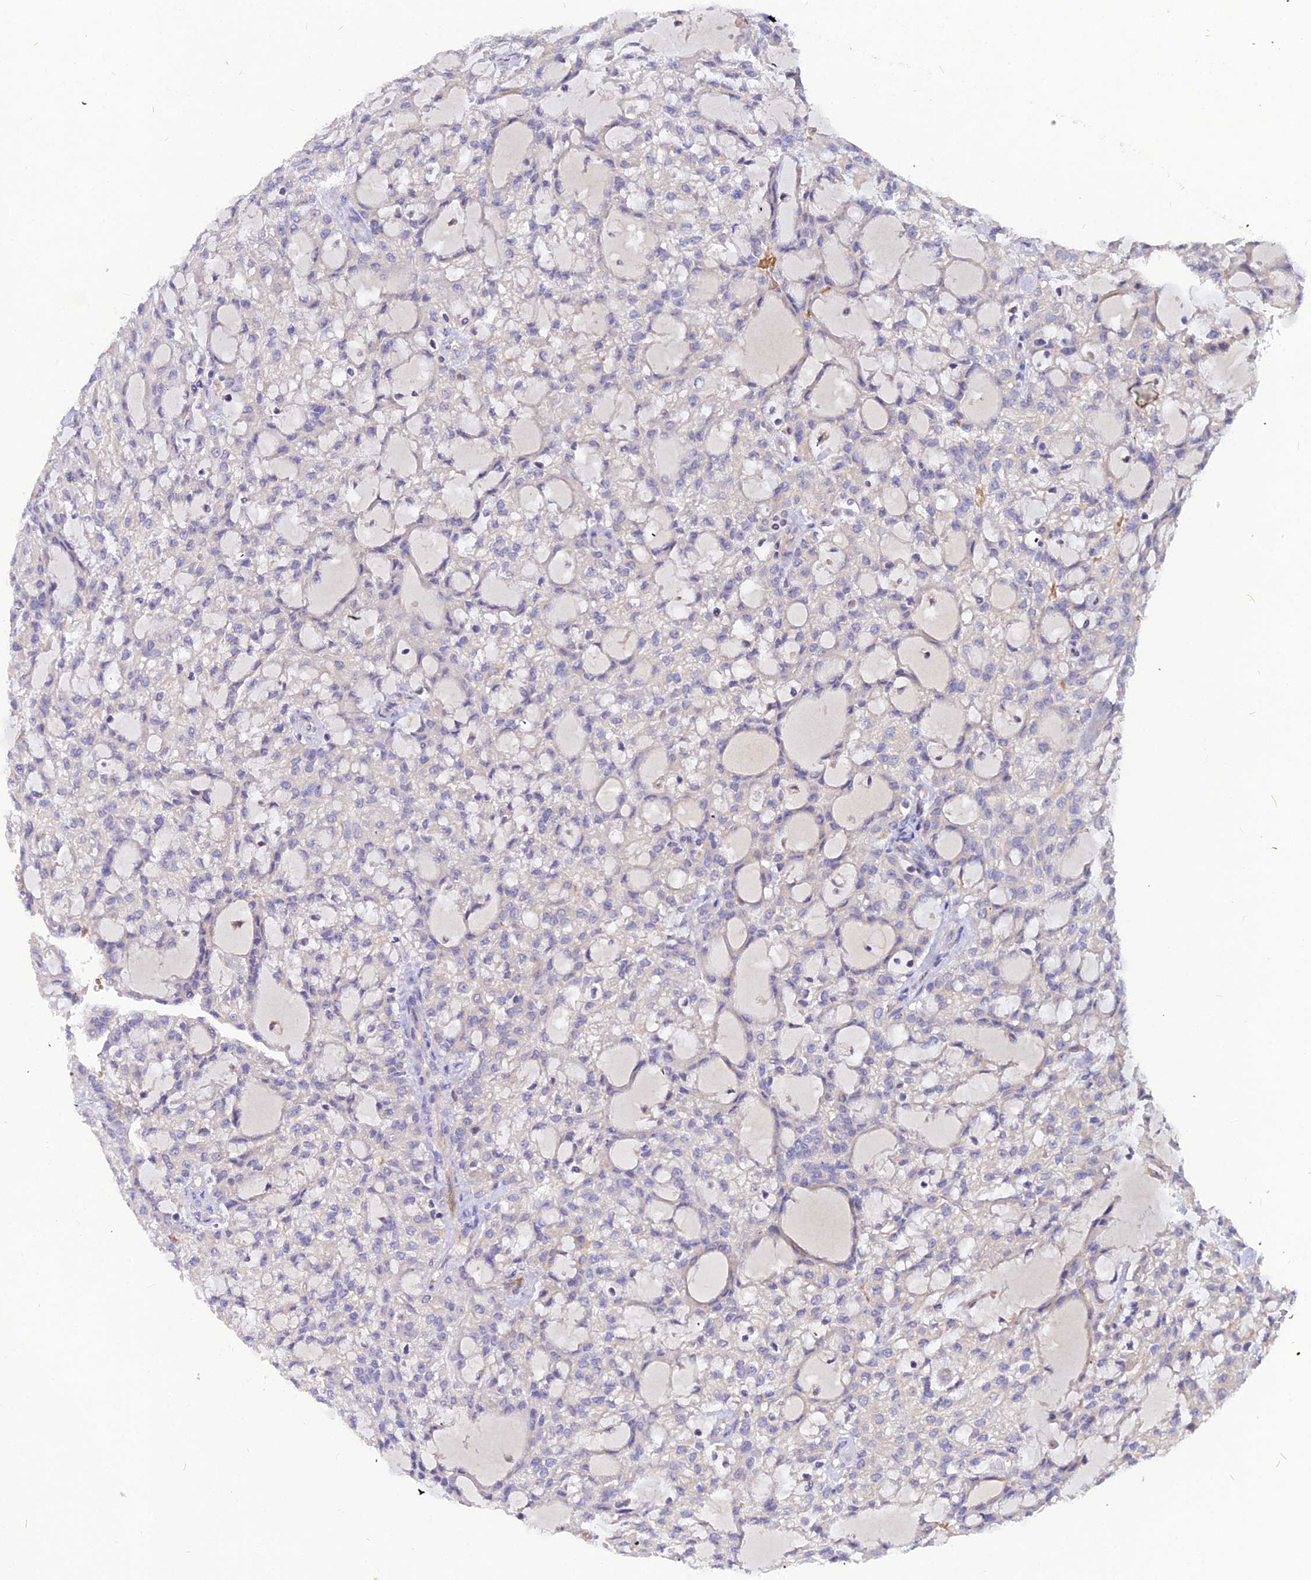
{"staining": {"intensity": "negative", "quantity": "none", "location": "none"}, "tissue": "renal cancer", "cell_type": "Tumor cells", "image_type": "cancer", "snomed": [{"axis": "morphology", "description": "Adenocarcinoma, NOS"}, {"axis": "topography", "description": "Kidney"}], "caption": "This is an immunohistochemistry (IHC) photomicrograph of human renal cancer. There is no positivity in tumor cells.", "gene": "DMRTA1", "patient": {"sex": "male", "age": 63}}